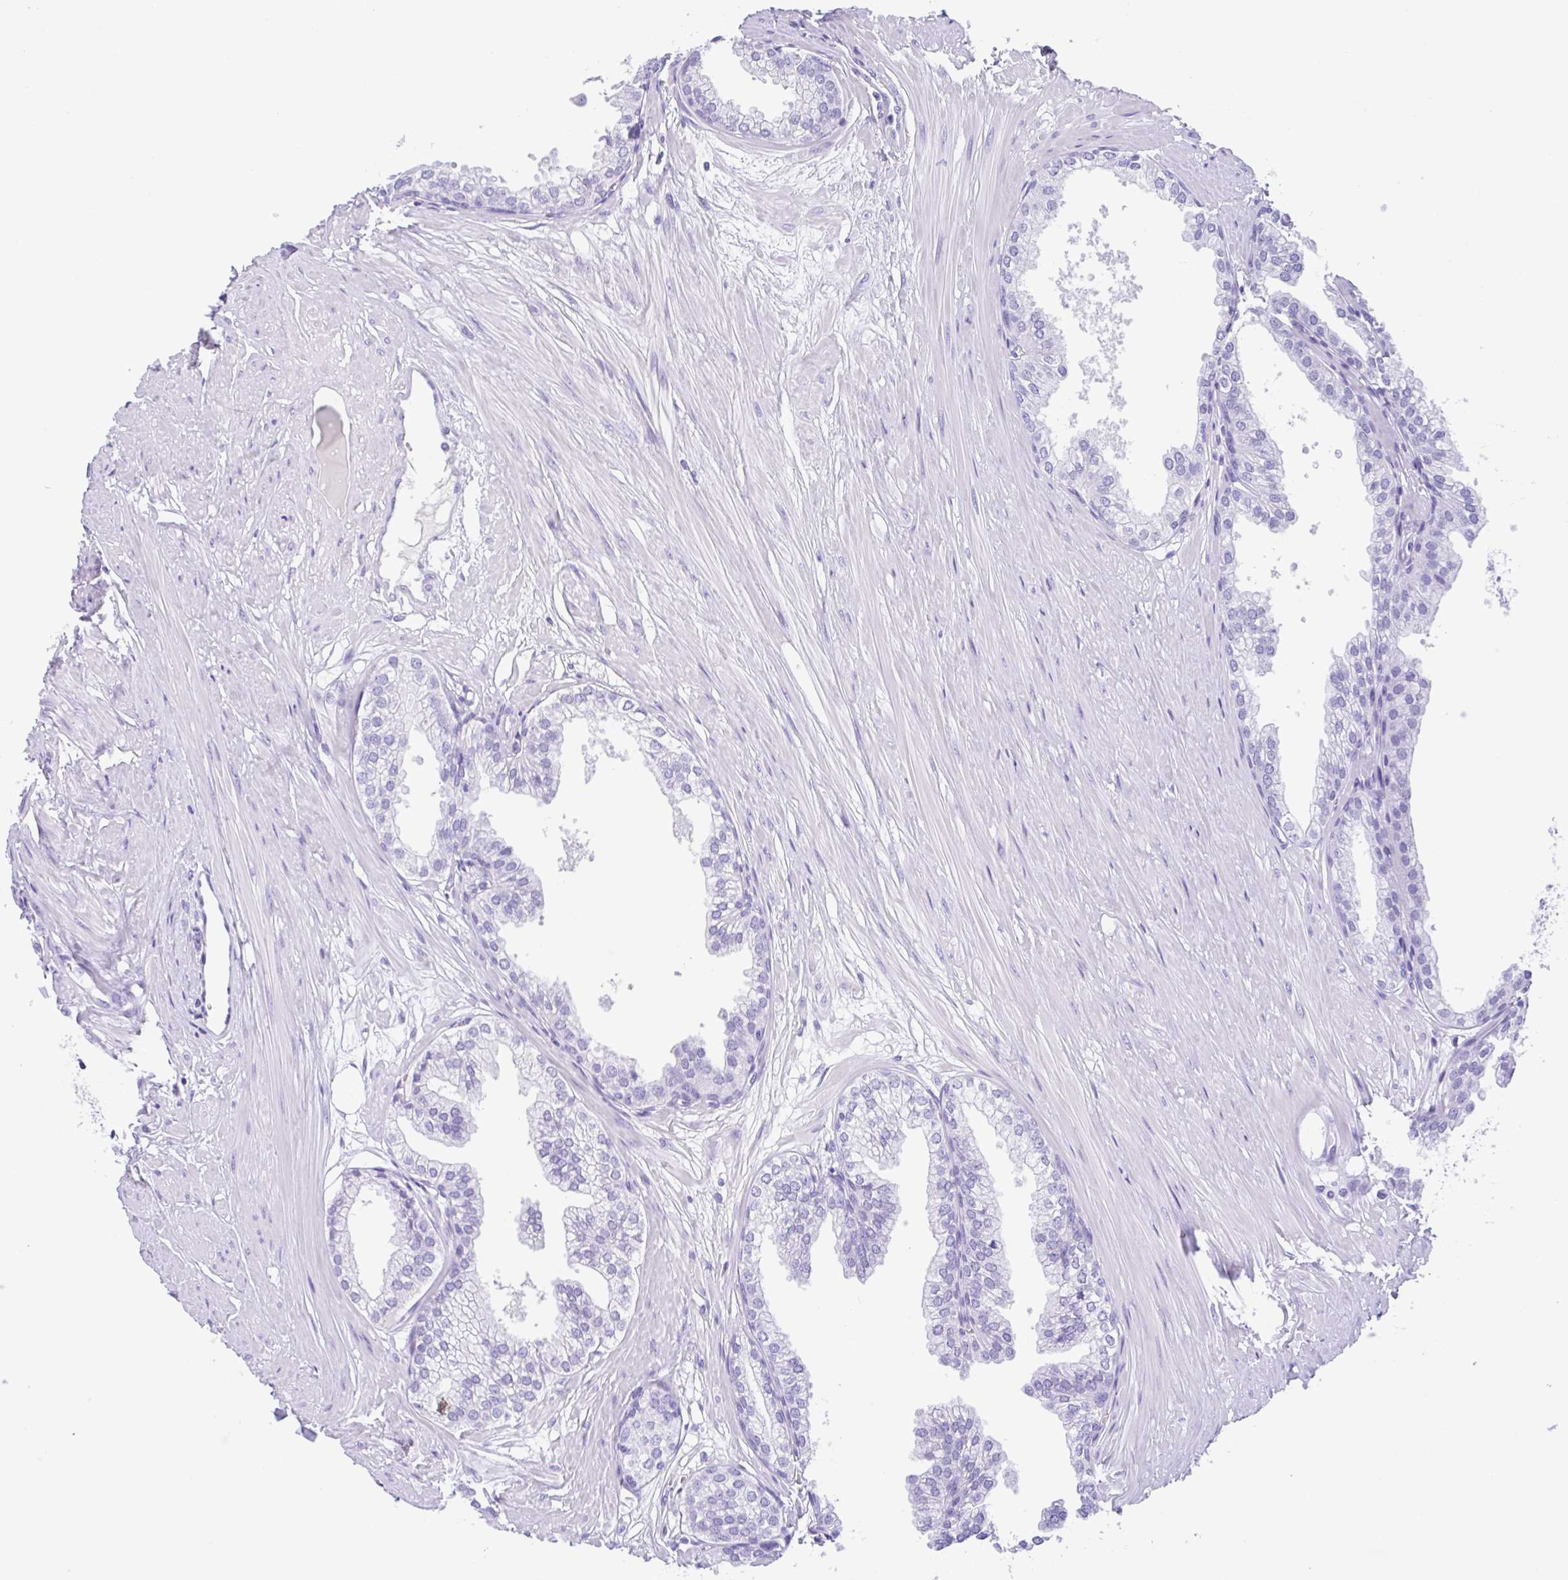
{"staining": {"intensity": "negative", "quantity": "none", "location": "none"}, "tissue": "prostate", "cell_type": "Glandular cells", "image_type": "normal", "snomed": [{"axis": "morphology", "description": "Normal tissue, NOS"}, {"axis": "topography", "description": "Prostate"}, {"axis": "topography", "description": "Peripheral nerve tissue"}], "caption": "The IHC histopathology image has no significant positivity in glandular cells of prostate. (DAB (3,3'-diaminobenzidine) immunohistochemistry, high magnification).", "gene": "CPA1", "patient": {"sex": "male", "age": 55}}